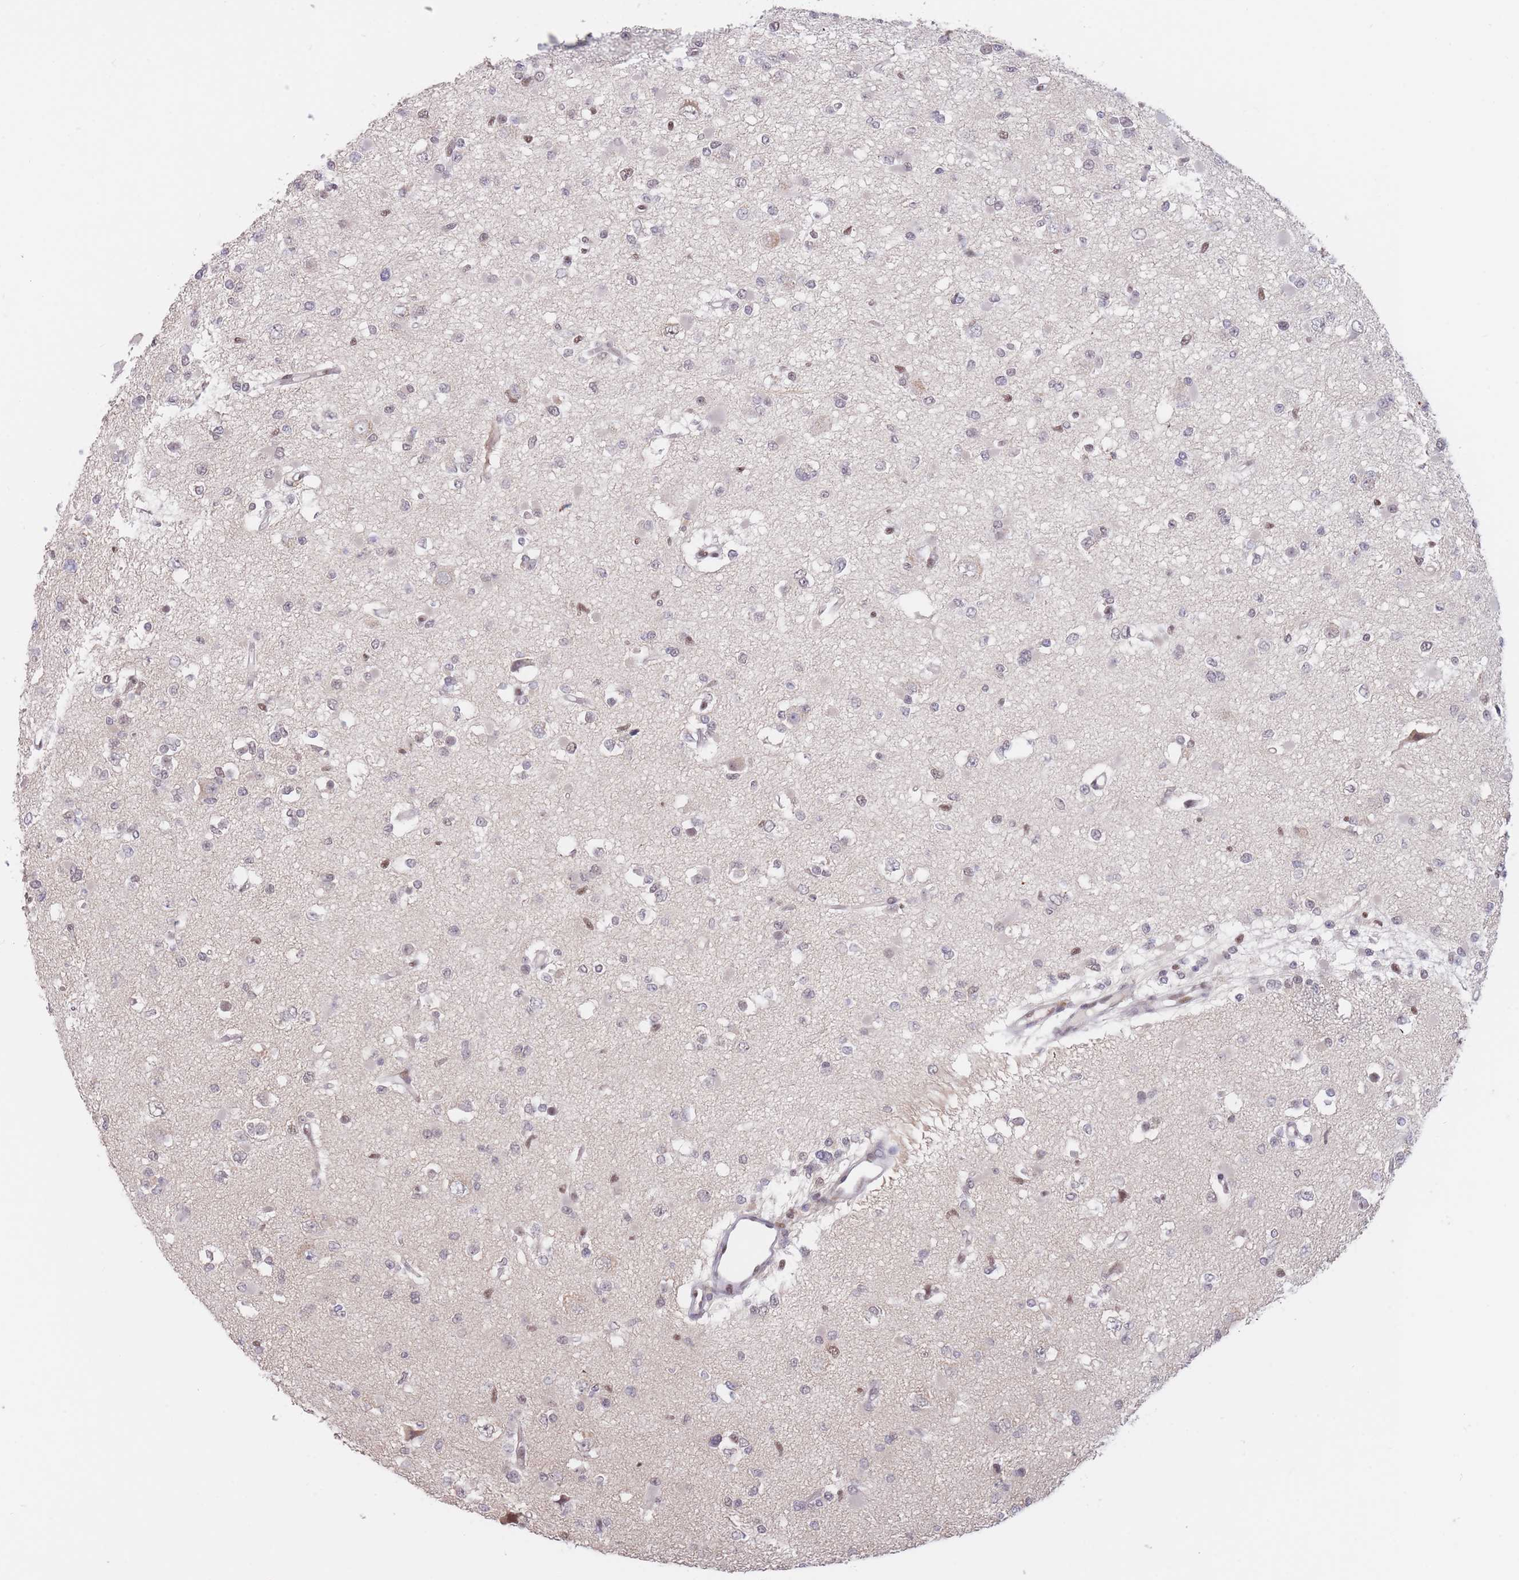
{"staining": {"intensity": "weak", "quantity": "<25%", "location": "nuclear"}, "tissue": "glioma", "cell_type": "Tumor cells", "image_type": "cancer", "snomed": [{"axis": "morphology", "description": "Glioma, malignant, Low grade"}, {"axis": "topography", "description": "Brain"}], "caption": "This is an IHC photomicrograph of glioma. There is no positivity in tumor cells.", "gene": "SMAD9", "patient": {"sex": "female", "age": 22}}